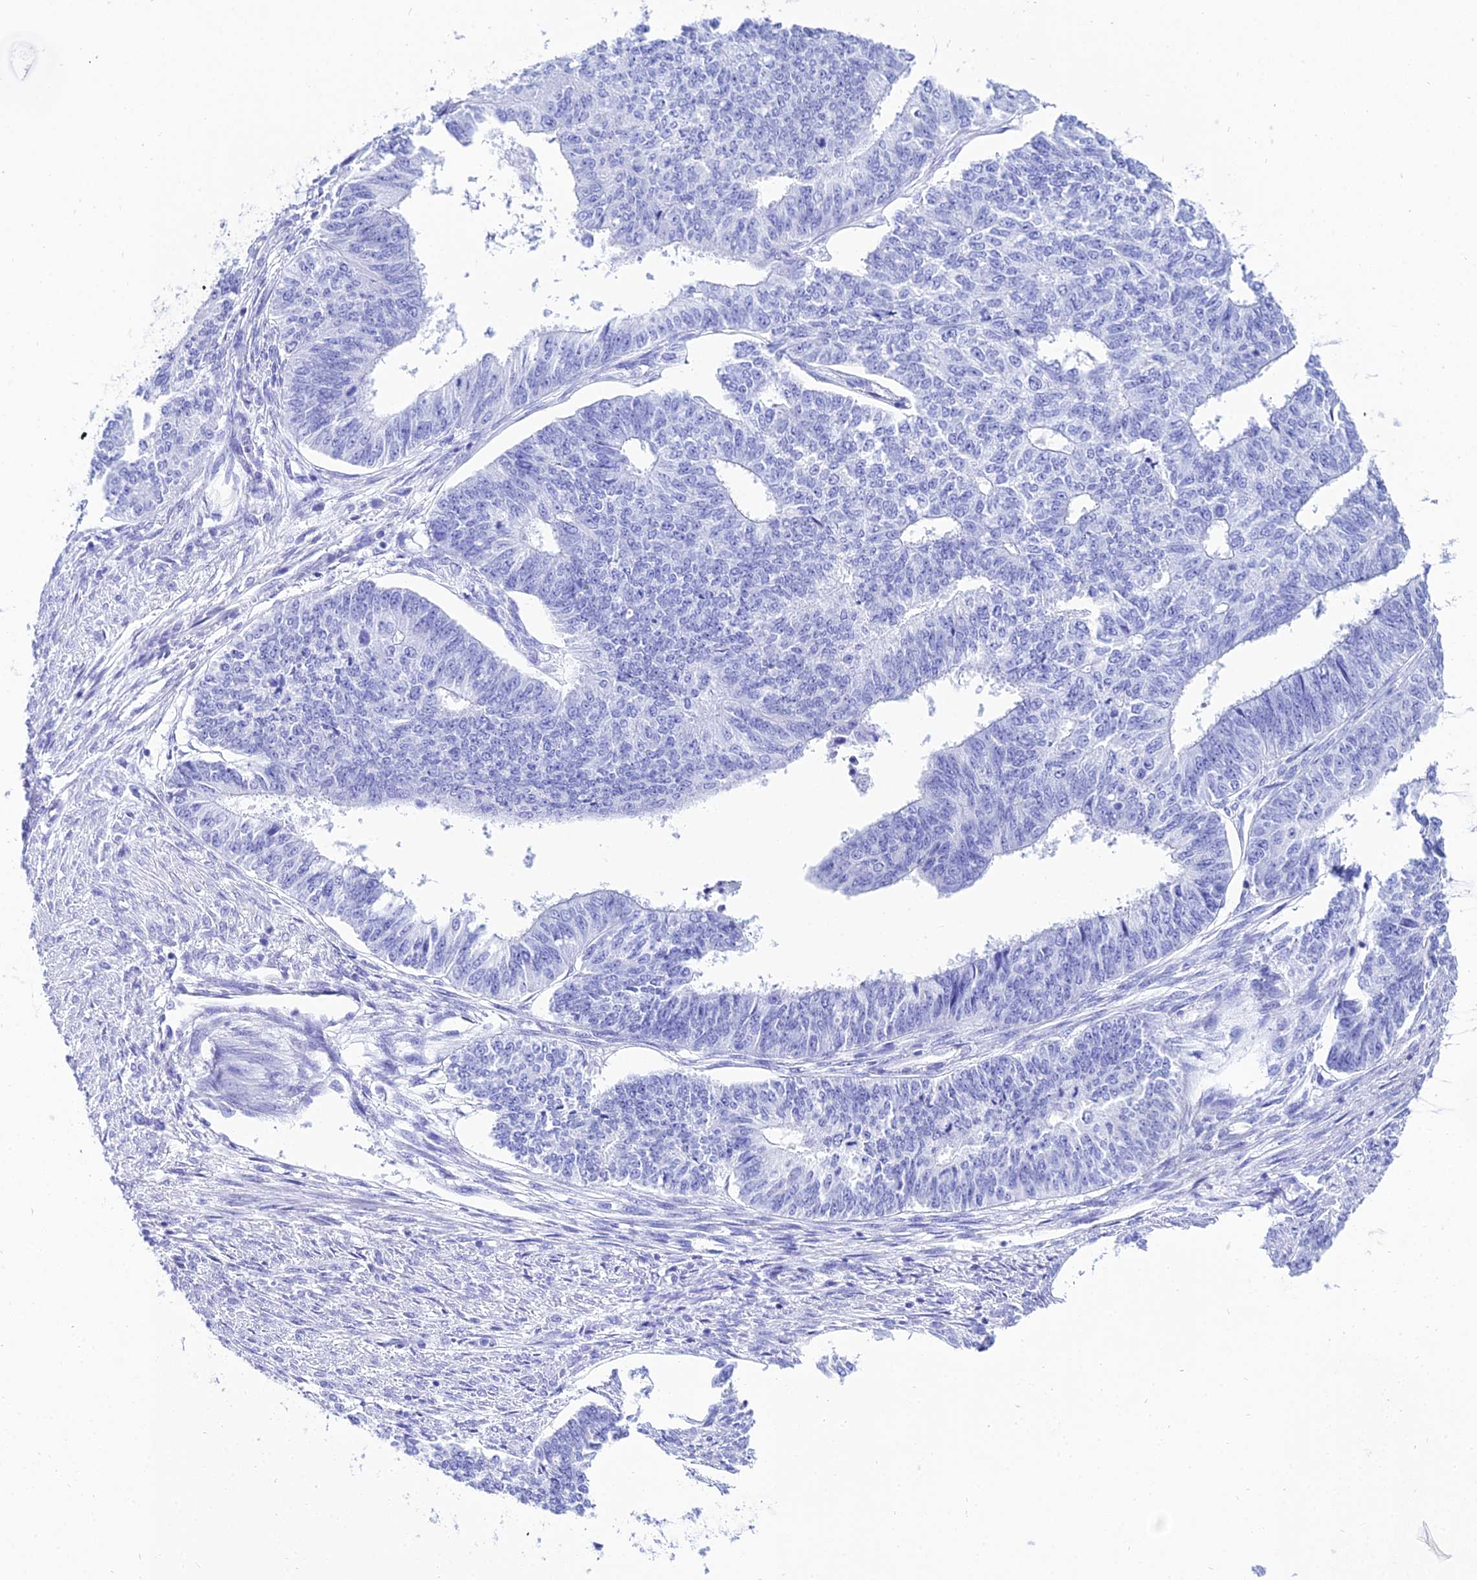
{"staining": {"intensity": "negative", "quantity": "none", "location": "none"}, "tissue": "endometrial cancer", "cell_type": "Tumor cells", "image_type": "cancer", "snomed": [{"axis": "morphology", "description": "Adenocarcinoma, NOS"}, {"axis": "topography", "description": "Endometrium"}], "caption": "Immunohistochemistry of human endometrial adenocarcinoma displays no staining in tumor cells.", "gene": "TRMT44", "patient": {"sex": "female", "age": 32}}